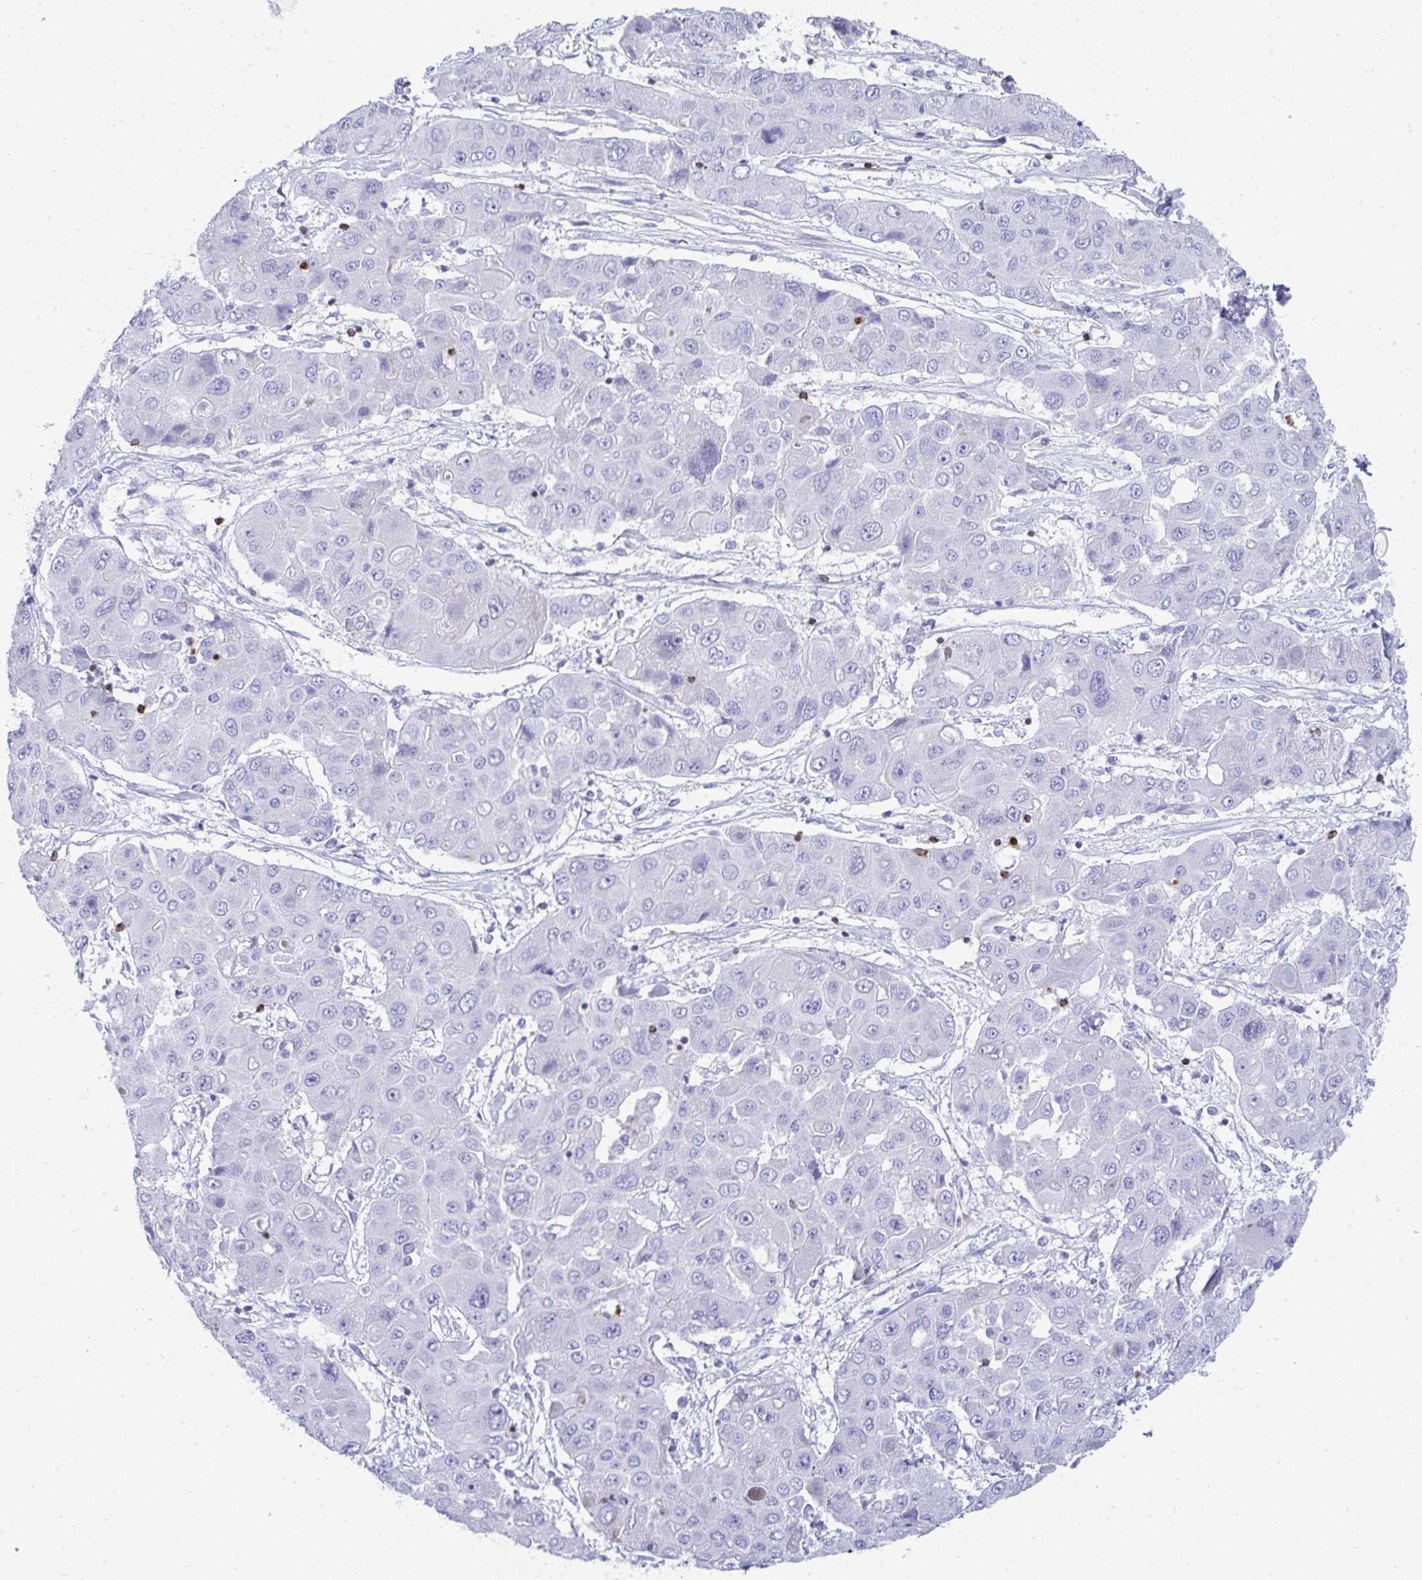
{"staining": {"intensity": "negative", "quantity": "none", "location": "none"}, "tissue": "liver cancer", "cell_type": "Tumor cells", "image_type": "cancer", "snomed": [{"axis": "morphology", "description": "Cholangiocarcinoma"}, {"axis": "topography", "description": "Liver"}], "caption": "The photomicrograph displays no staining of tumor cells in liver cancer.", "gene": "CD7", "patient": {"sex": "male", "age": 67}}